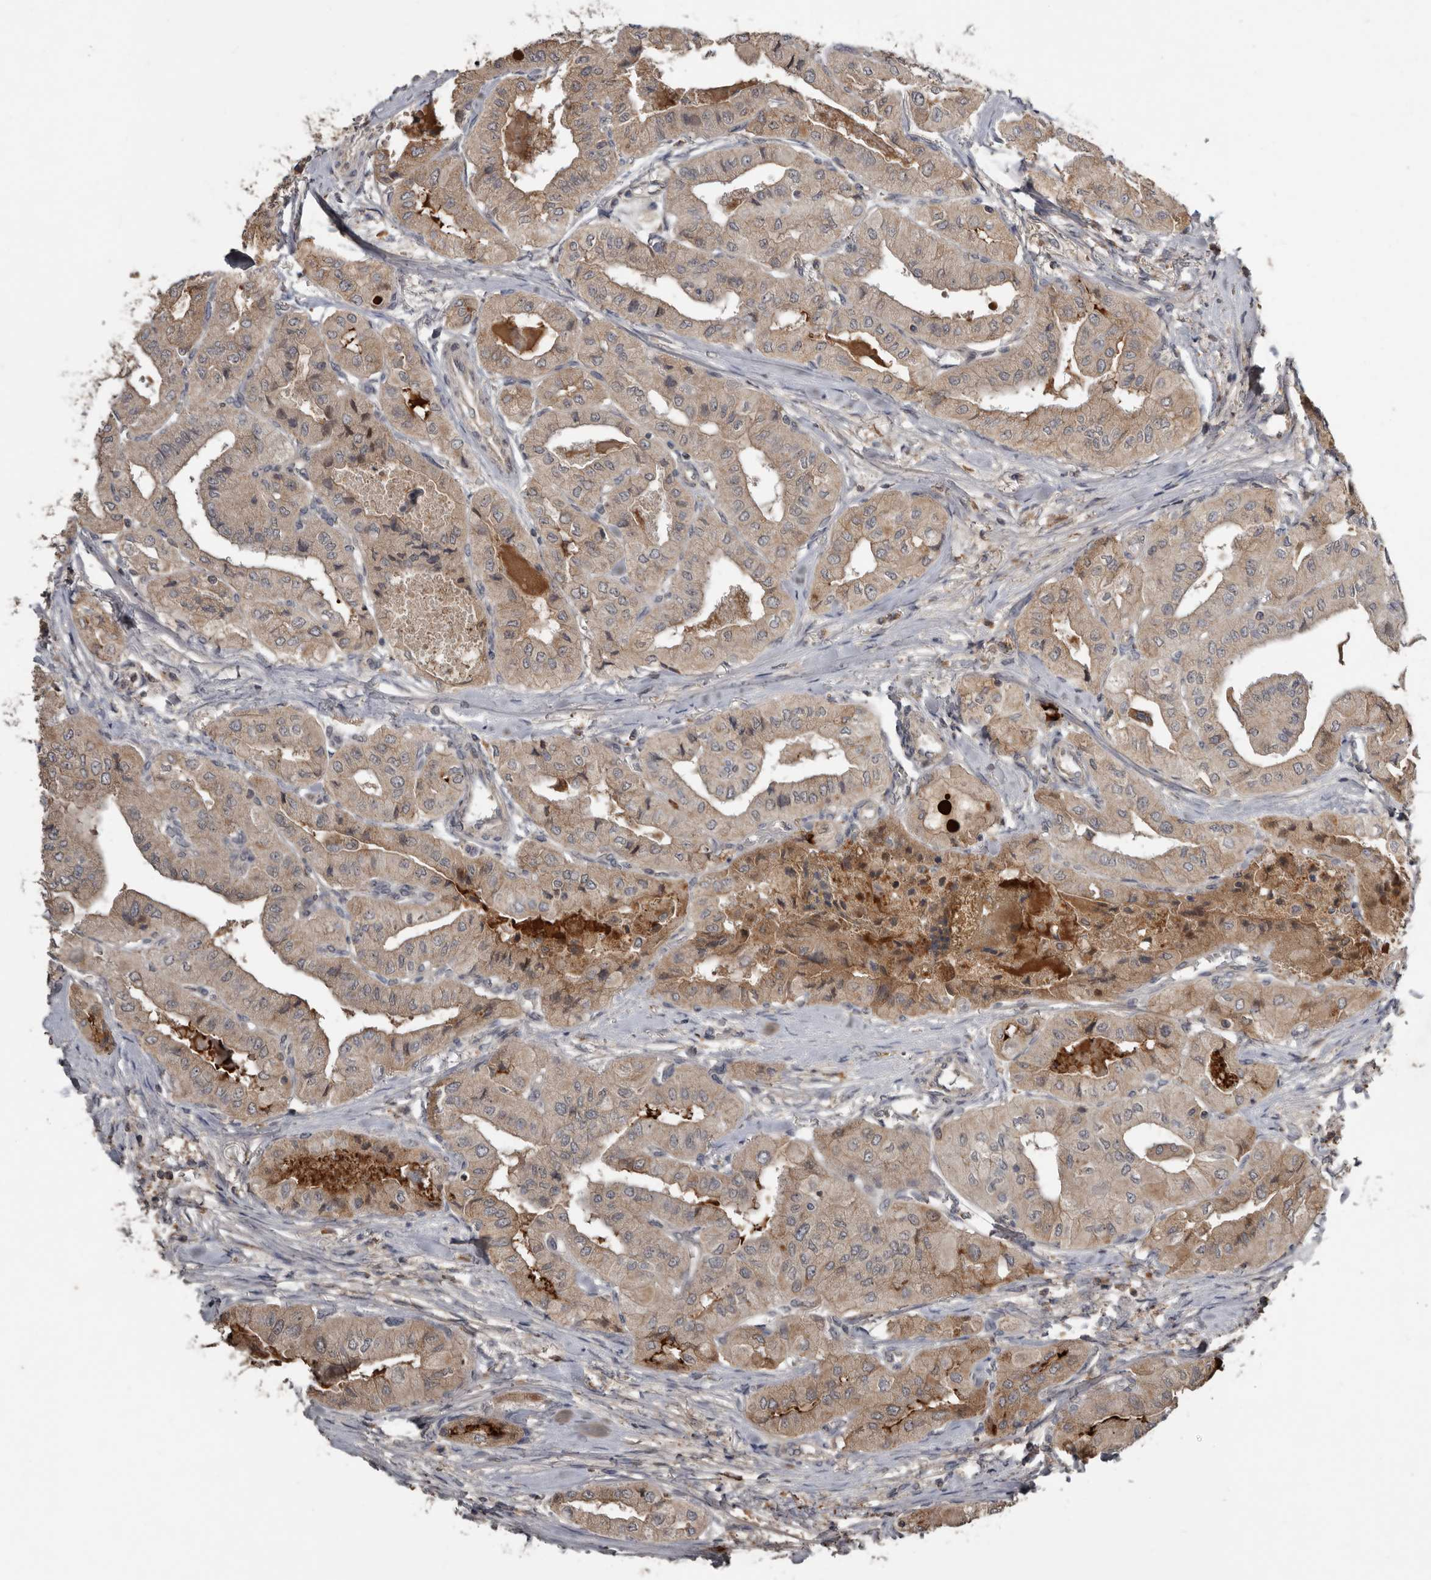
{"staining": {"intensity": "weak", "quantity": ">75%", "location": "cytoplasmic/membranous"}, "tissue": "thyroid cancer", "cell_type": "Tumor cells", "image_type": "cancer", "snomed": [{"axis": "morphology", "description": "Papillary adenocarcinoma, NOS"}, {"axis": "topography", "description": "Thyroid gland"}], "caption": "Protein expression analysis of thyroid cancer (papillary adenocarcinoma) displays weak cytoplasmic/membranous staining in about >75% of tumor cells. The staining was performed using DAB (3,3'-diaminobenzidine) to visualize the protein expression in brown, while the nuclei were stained in blue with hematoxylin (Magnification: 20x).", "gene": "NMUR1", "patient": {"sex": "female", "age": 59}}